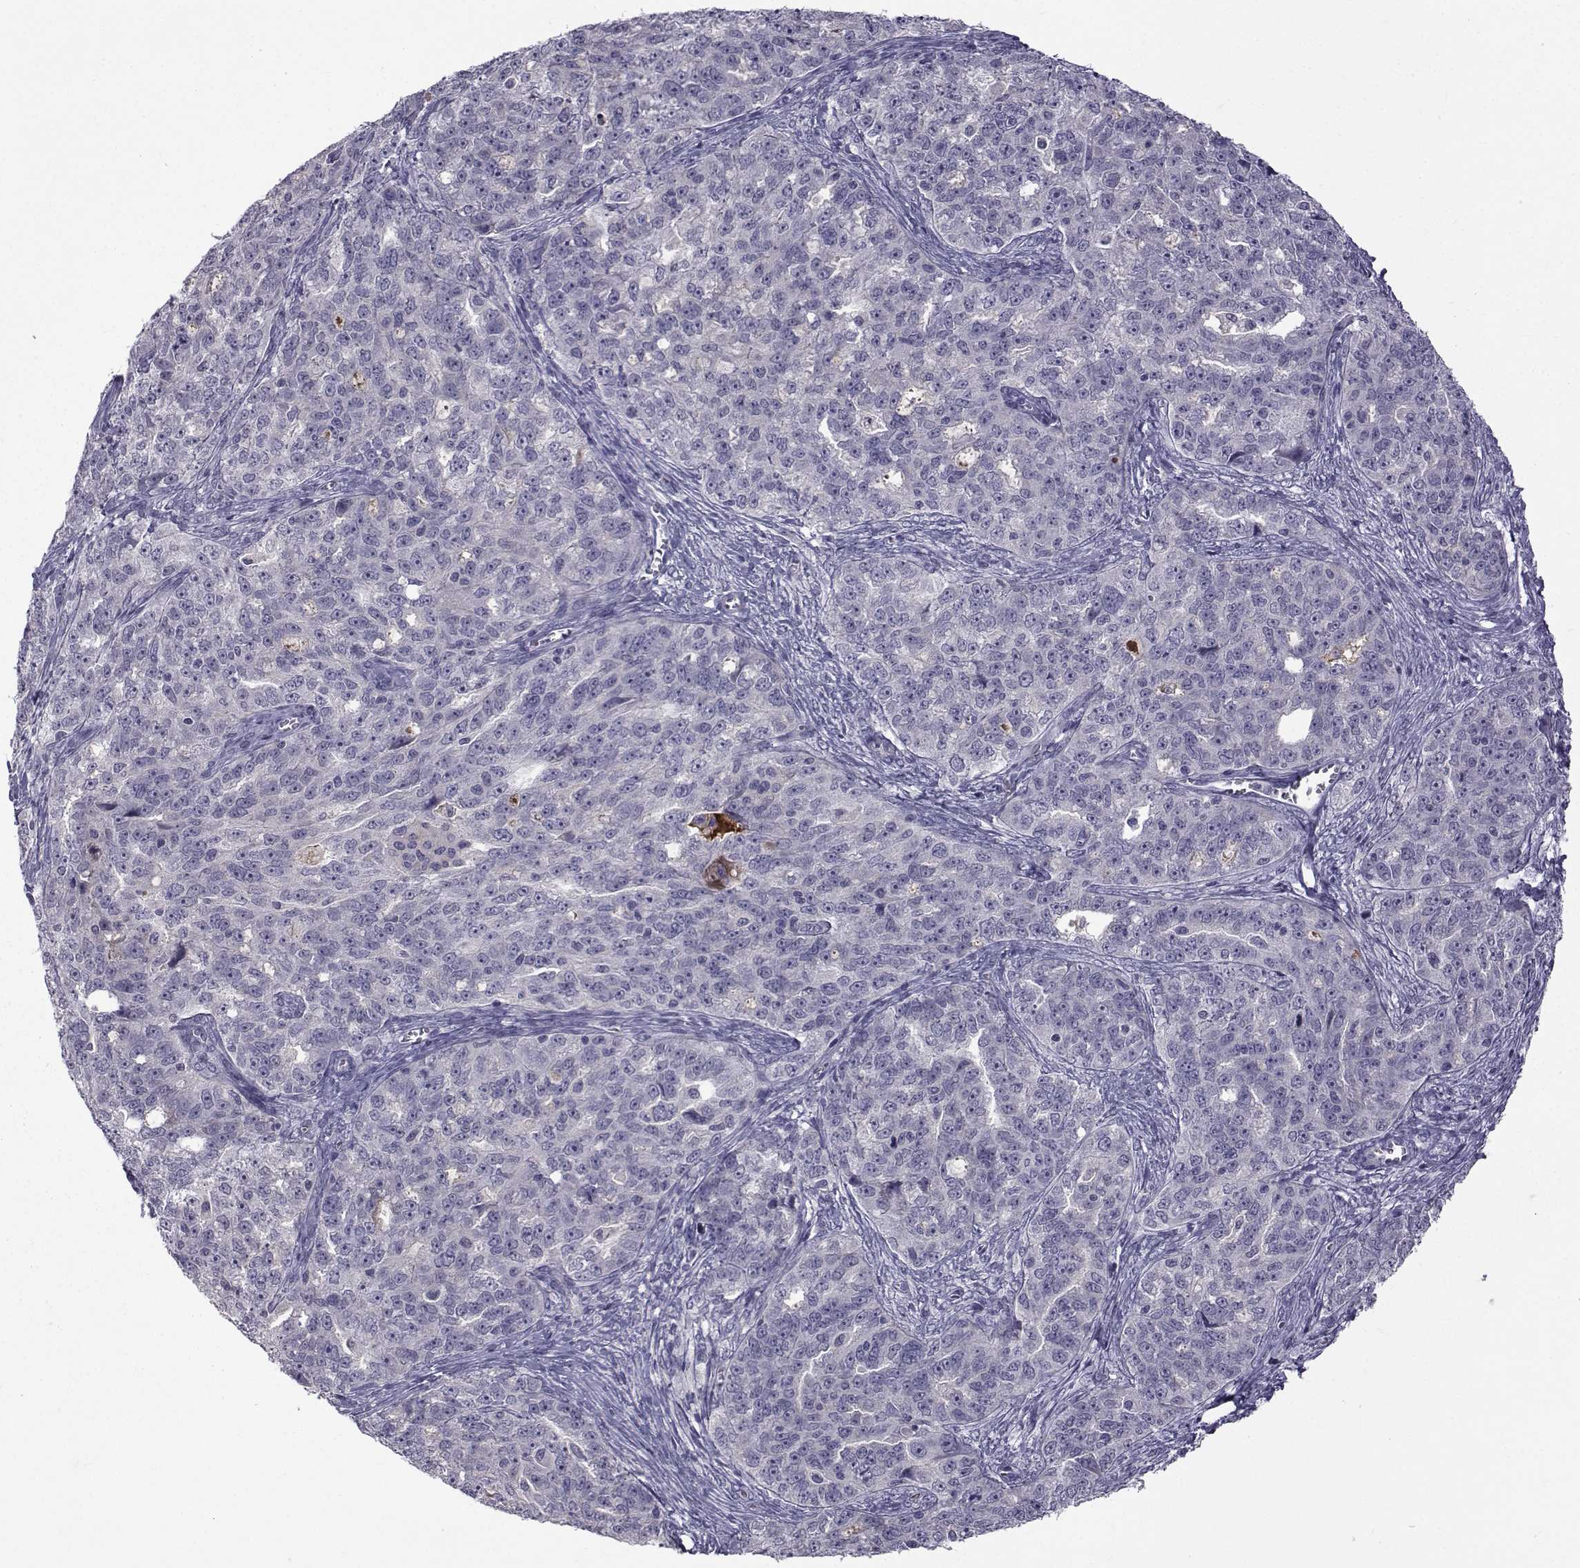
{"staining": {"intensity": "negative", "quantity": "none", "location": "none"}, "tissue": "ovarian cancer", "cell_type": "Tumor cells", "image_type": "cancer", "snomed": [{"axis": "morphology", "description": "Cystadenocarcinoma, serous, NOS"}, {"axis": "topography", "description": "Ovary"}], "caption": "This is an IHC photomicrograph of human ovarian cancer. There is no positivity in tumor cells.", "gene": "TNFRSF11B", "patient": {"sex": "female", "age": 51}}